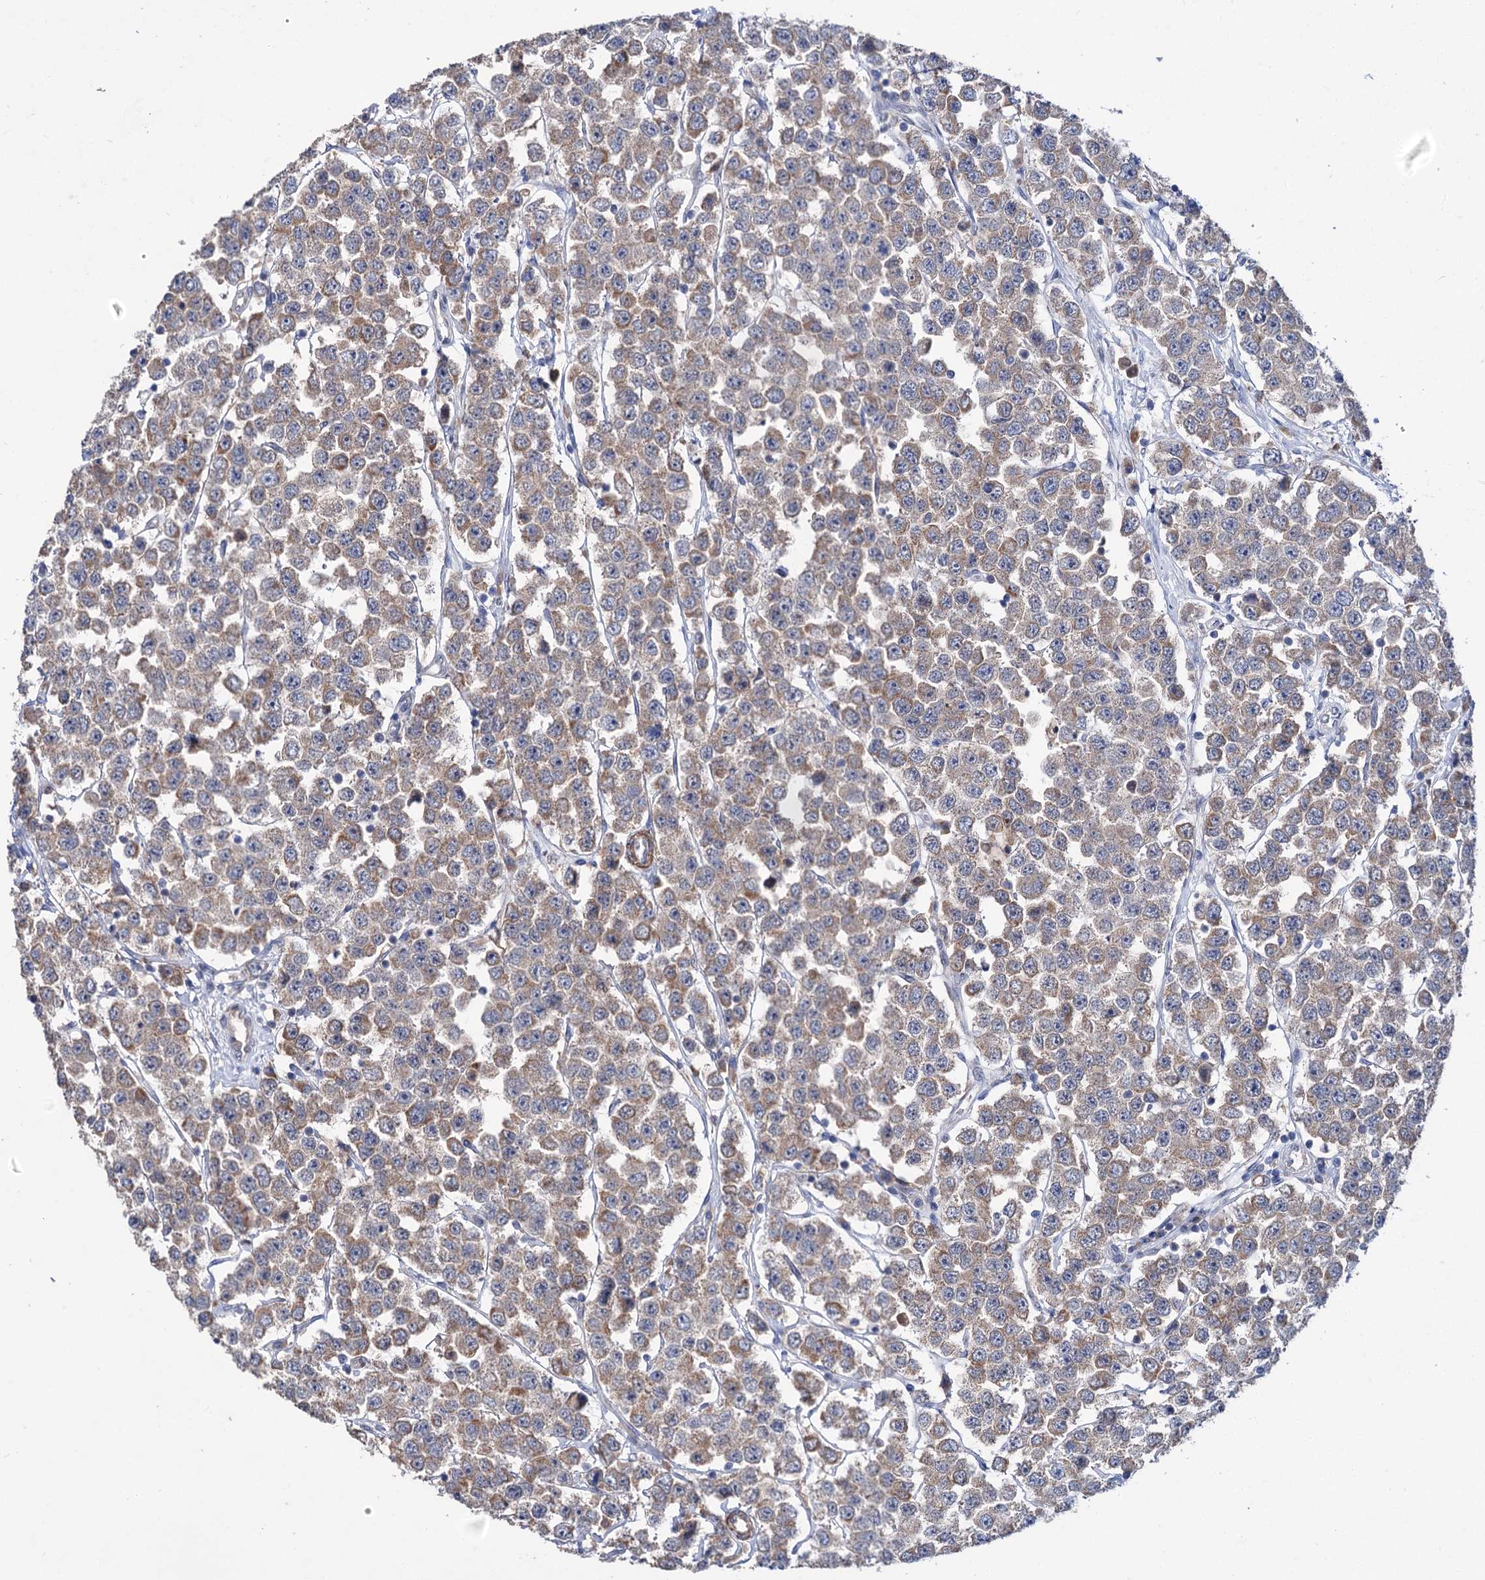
{"staining": {"intensity": "moderate", "quantity": ">75%", "location": "cytoplasmic/membranous"}, "tissue": "testis cancer", "cell_type": "Tumor cells", "image_type": "cancer", "snomed": [{"axis": "morphology", "description": "Seminoma, NOS"}, {"axis": "topography", "description": "Testis"}], "caption": "Immunohistochemical staining of testis seminoma exhibits medium levels of moderate cytoplasmic/membranous protein positivity in approximately >75% of tumor cells.", "gene": "CLPB", "patient": {"sex": "male", "age": 28}}